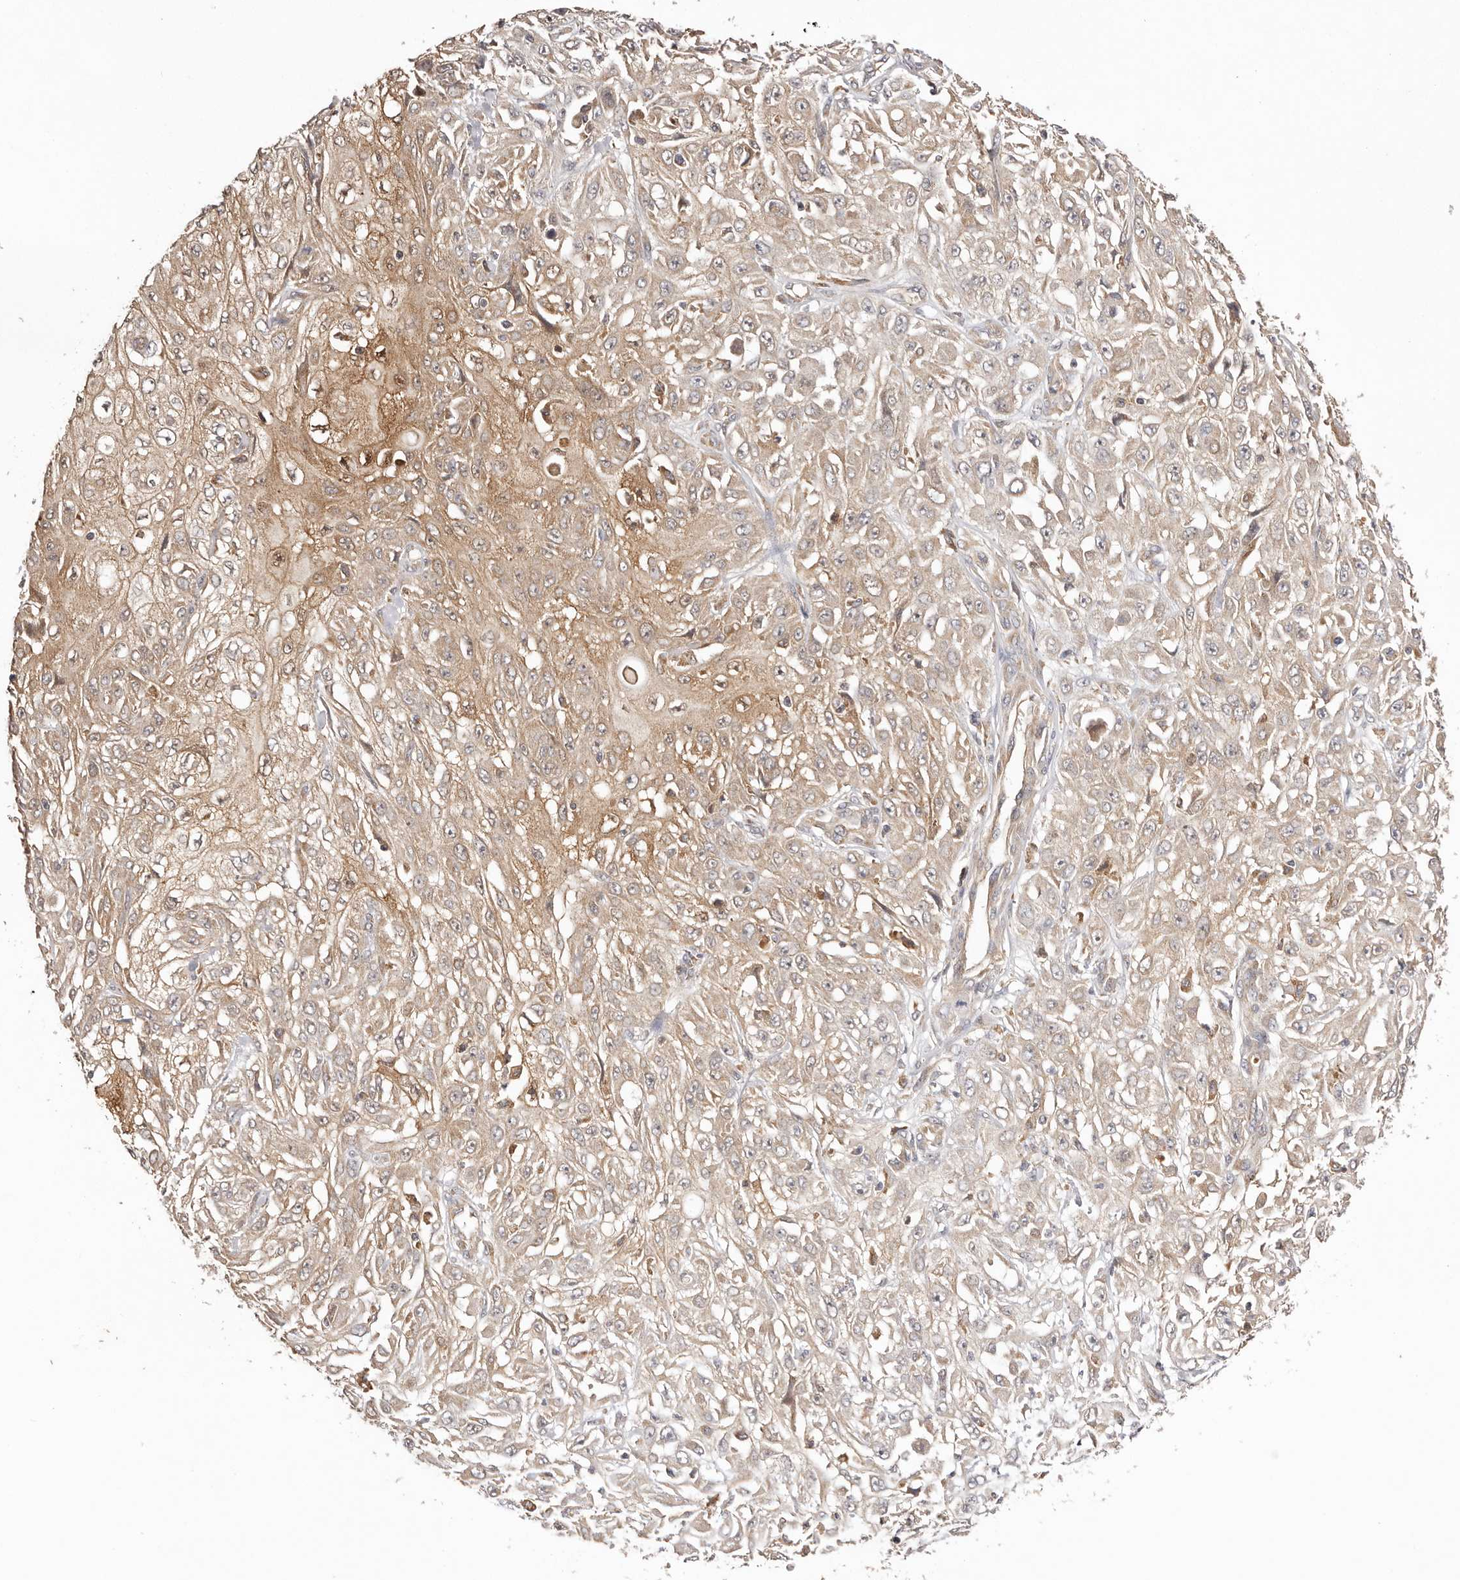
{"staining": {"intensity": "moderate", "quantity": "25%-75%", "location": "cytoplasmic/membranous"}, "tissue": "skin cancer", "cell_type": "Tumor cells", "image_type": "cancer", "snomed": [{"axis": "morphology", "description": "Squamous cell carcinoma, NOS"}, {"axis": "morphology", "description": "Squamous cell carcinoma, metastatic, NOS"}, {"axis": "topography", "description": "Skin"}, {"axis": "topography", "description": "Lymph node"}], "caption": "Protein analysis of skin cancer tissue shows moderate cytoplasmic/membranous positivity in about 25%-75% of tumor cells.", "gene": "UBR2", "patient": {"sex": "male", "age": 75}}